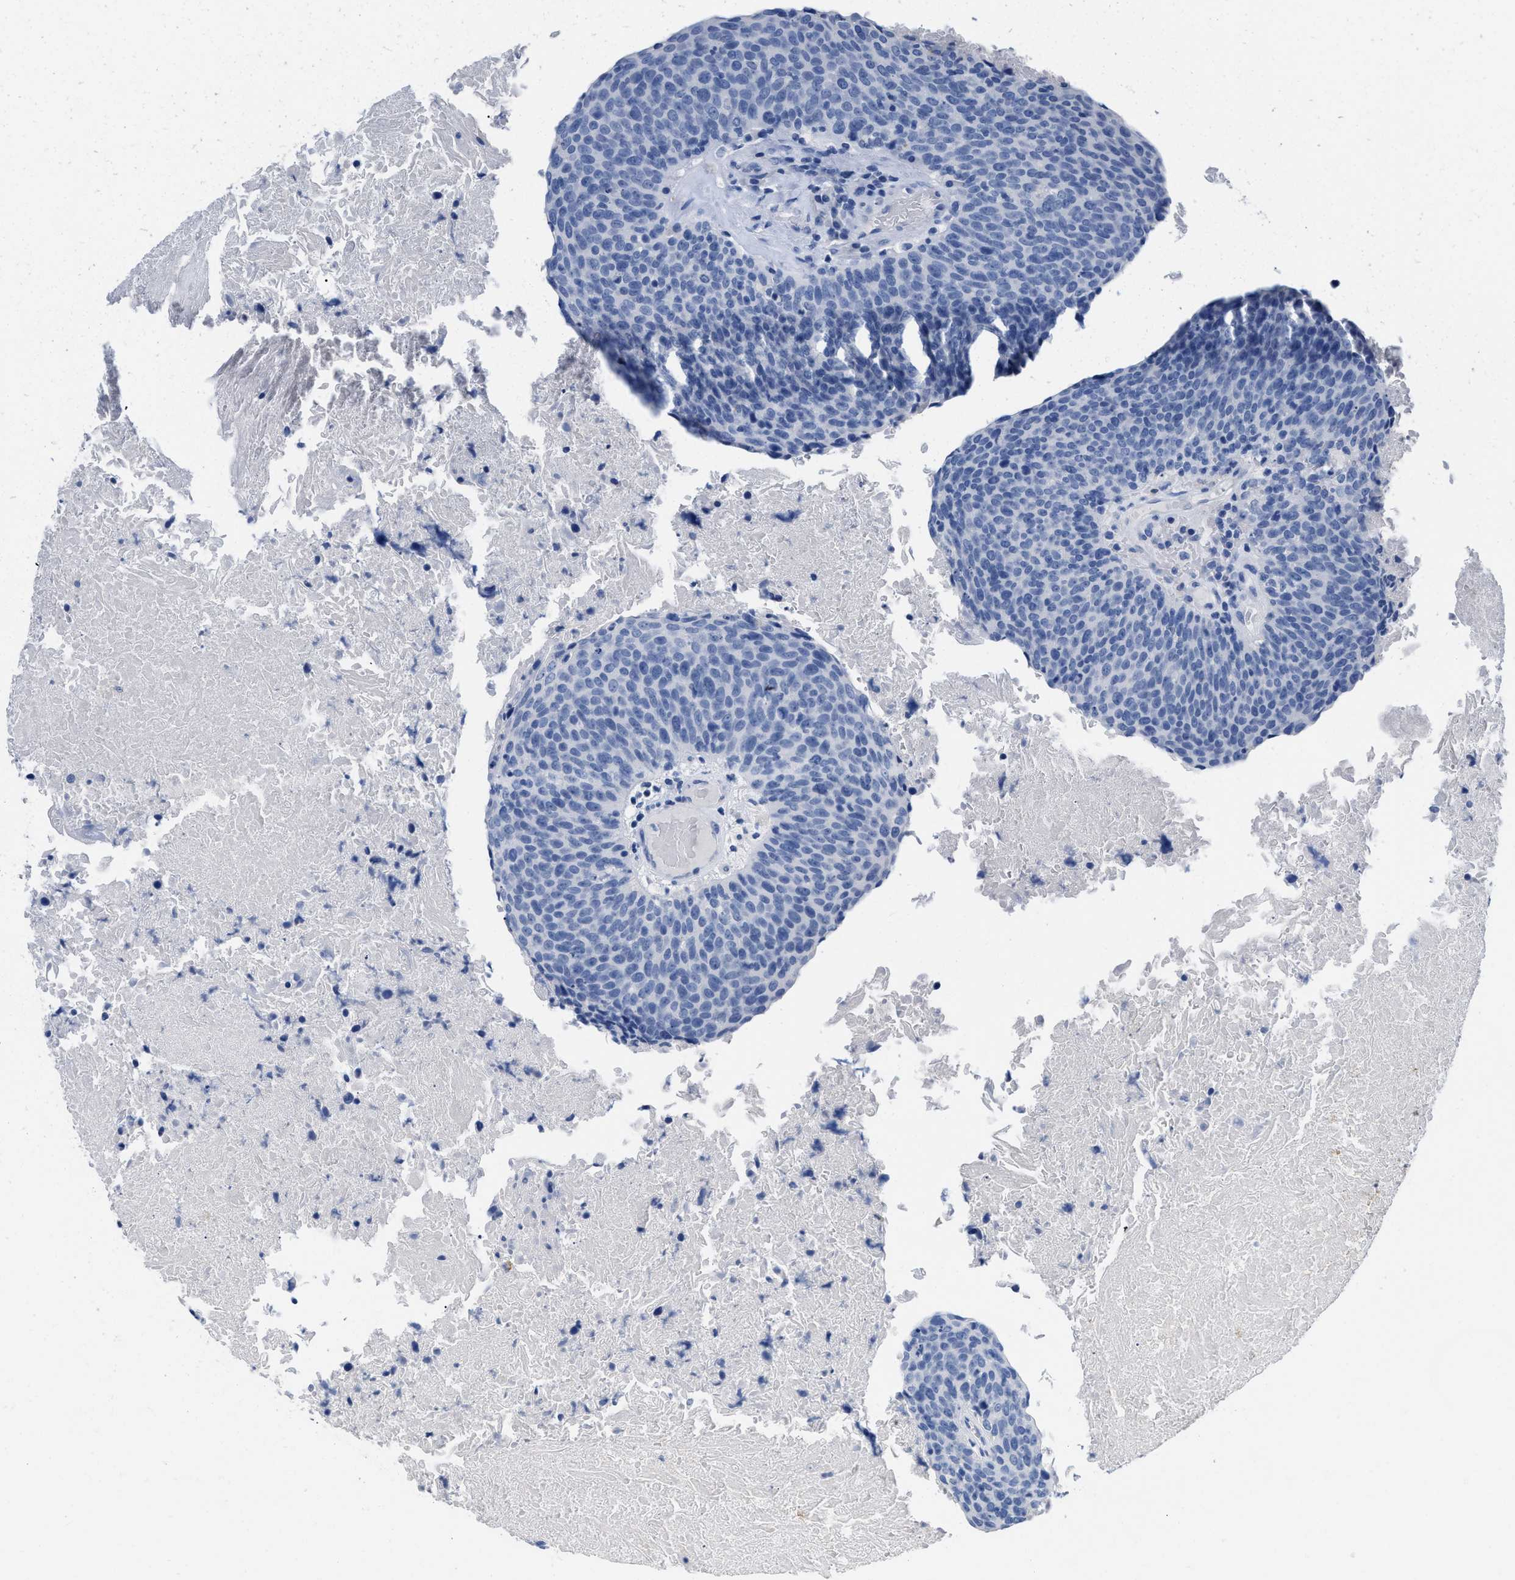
{"staining": {"intensity": "negative", "quantity": "none", "location": "none"}, "tissue": "head and neck cancer", "cell_type": "Tumor cells", "image_type": "cancer", "snomed": [{"axis": "morphology", "description": "Squamous cell carcinoma, NOS"}, {"axis": "morphology", "description": "Squamous cell carcinoma, metastatic, NOS"}, {"axis": "topography", "description": "Lymph node"}, {"axis": "topography", "description": "Head-Neck"}], "caption": "Tumor cells are negative for brown protein staining in head and neck metastatic squamous cell carcinoma.", "gene": "CR1", "patient": {"sex": "male", "age": 62}}